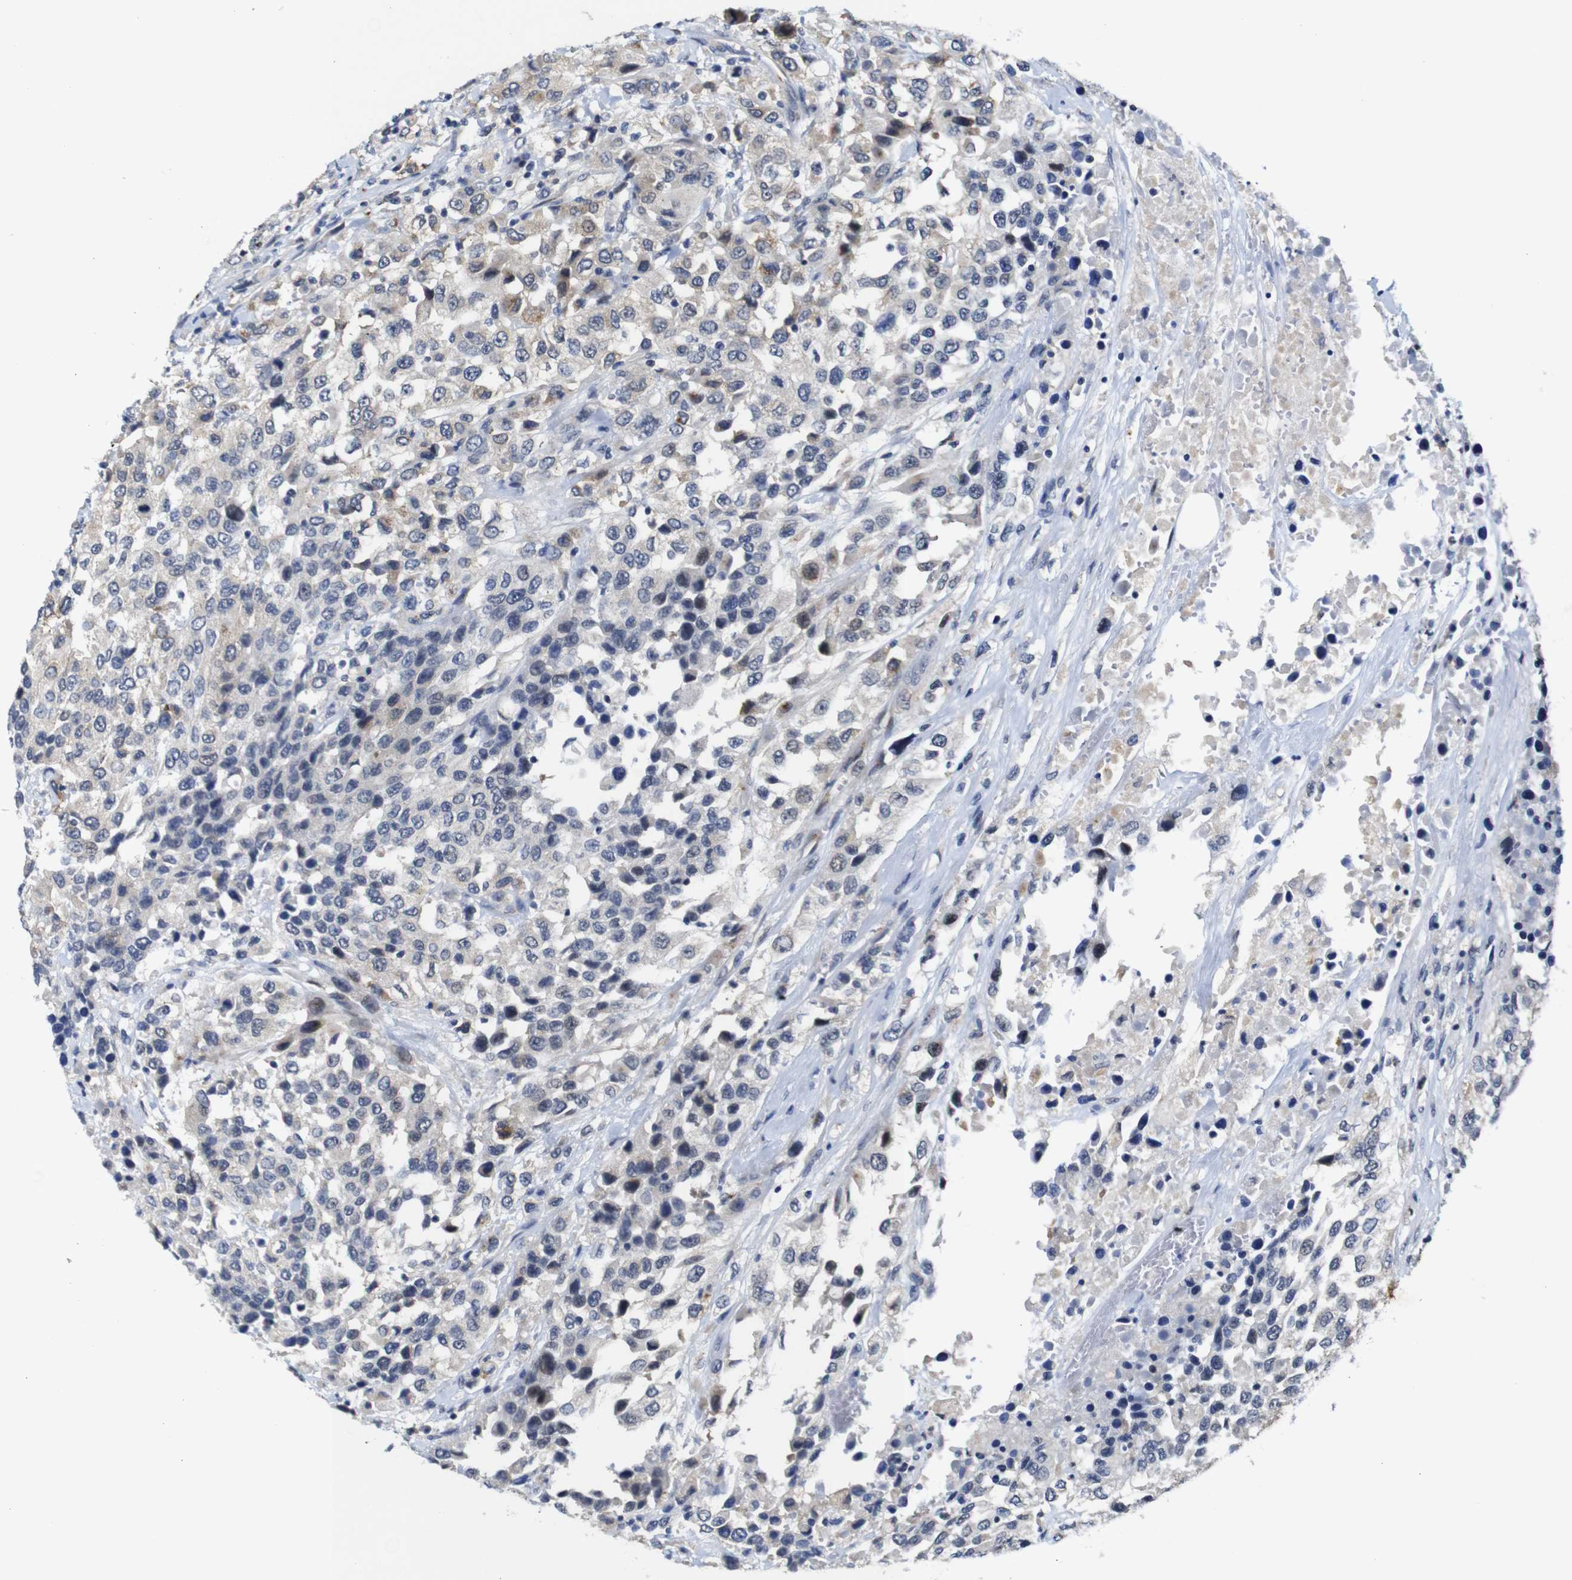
{"staining": {"intensity": "weak", "quantity": "<25%", "location": "cytoplasmic/membranous"}, "tissue": "urothelial cancer", "cell_type": "Tumor cells", "image_type": "cancer", "snomed": [{"axis": "morphology", "description": "Urothelial carcinoma, High grade"}, {"axis": "topography", "description": "Urinary bladder"}], "caption": "A micrograph of human urothelial carcinoma (high-grade) is negative for staining in tumor cells. The staining is performed using DAB brown chromogen with nuclei counter-stained in using hematoxylin.", "gene": "FURIN", "patient": {"sex": "female", "age": 80}}